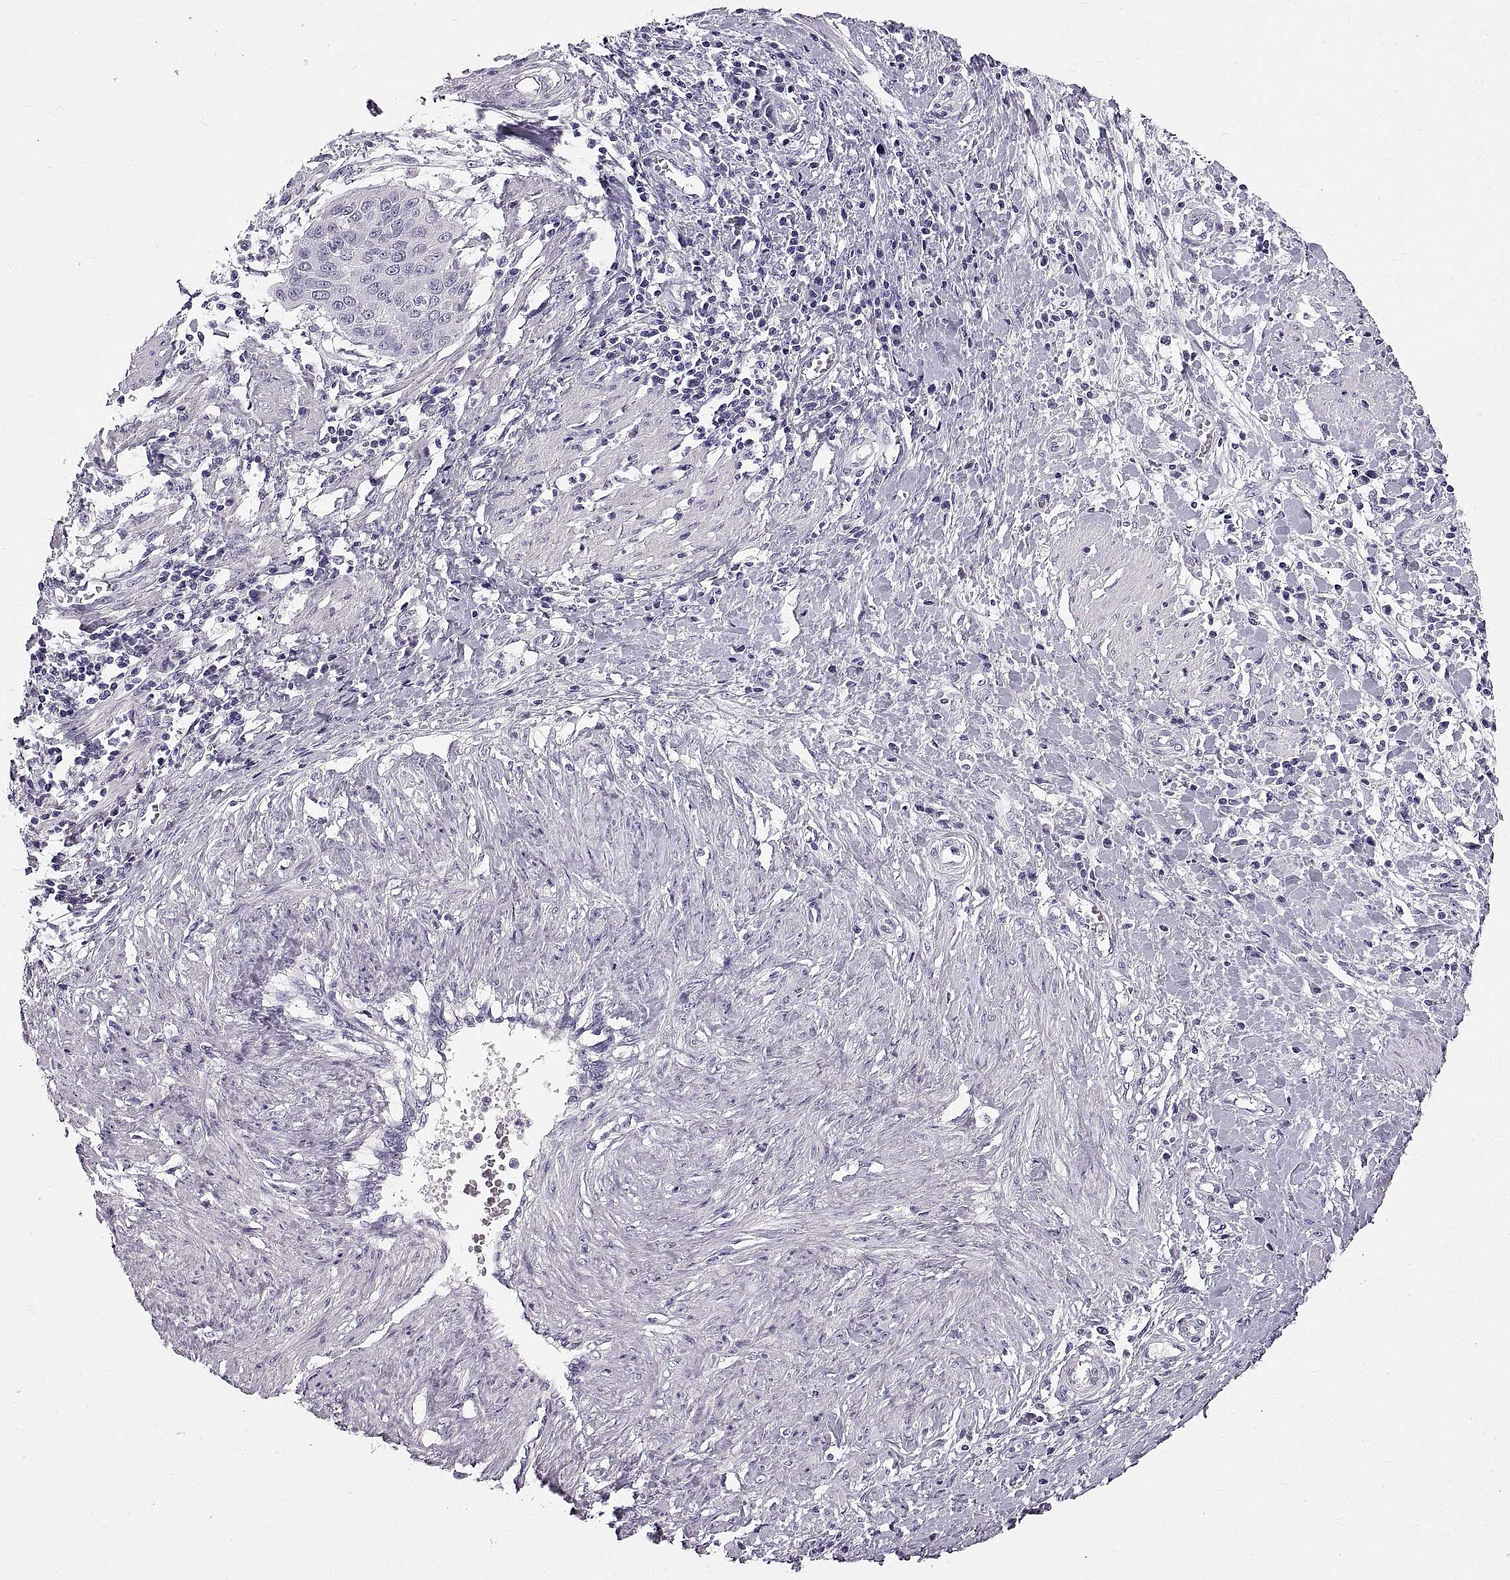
{"staining": {"intensity": "negative", "quantity": "none", "location": "none"}, "tissue": "cervical cancer", "cell_type": "Tumor cells", "image_type": "cancer", "snomed": [{"axis": "morphology", "description": "Squamous cell carcinoma, NOS"}, {"axis": "topography", "description": "Cervix"}], "caption": "High power microscopy photomicrograph of an immunohistochemistry image of cervical cancer (squamous cell carcinoma), revealing no significant staining in tumor cells.", "gene": "WFDC8", "patient": {"sex": "female", "age": 39}}